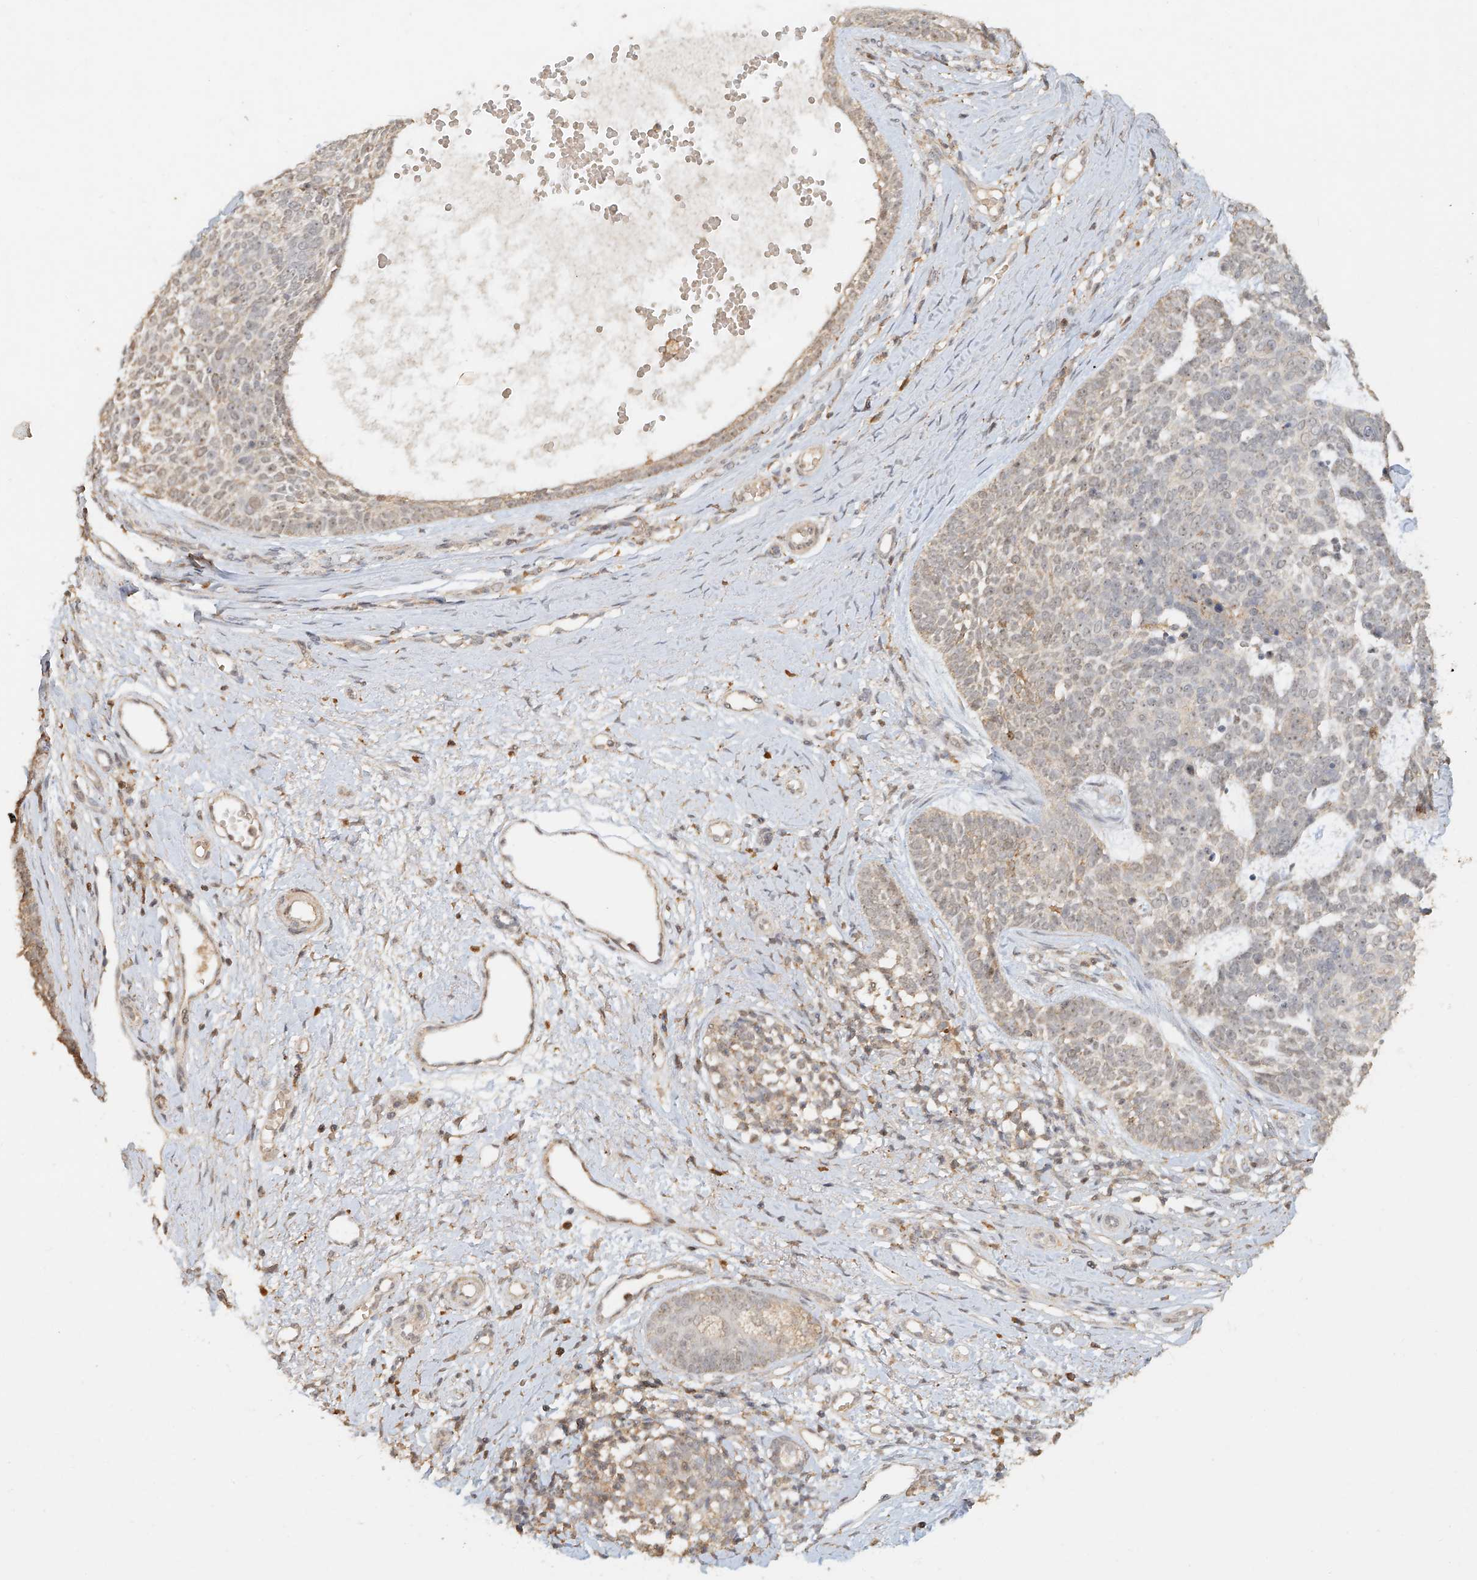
{"staining": {"intensity": "weak", "quantity": "<25%", "location": "cytoplasmic/membranous"}, "tissue": "skin cancer", "cell_type": "Tumor cells", "image_type": "cancer", "snomed": [{"axis": "morphology", "description": "Basal cell carcinoma"}, {"axis": "topography", "description": "Skin"}], "caption": "An IHC photomicrograph of skin cancer (basal cell carcinoma) is shown. There is no staining in tumor cells of skin cancer (basal cell carcinoma). (DAB immunohistochemistry, high magnification).", "gene": "CXorf58", "patient": {"sex": "female", "age": 81}}